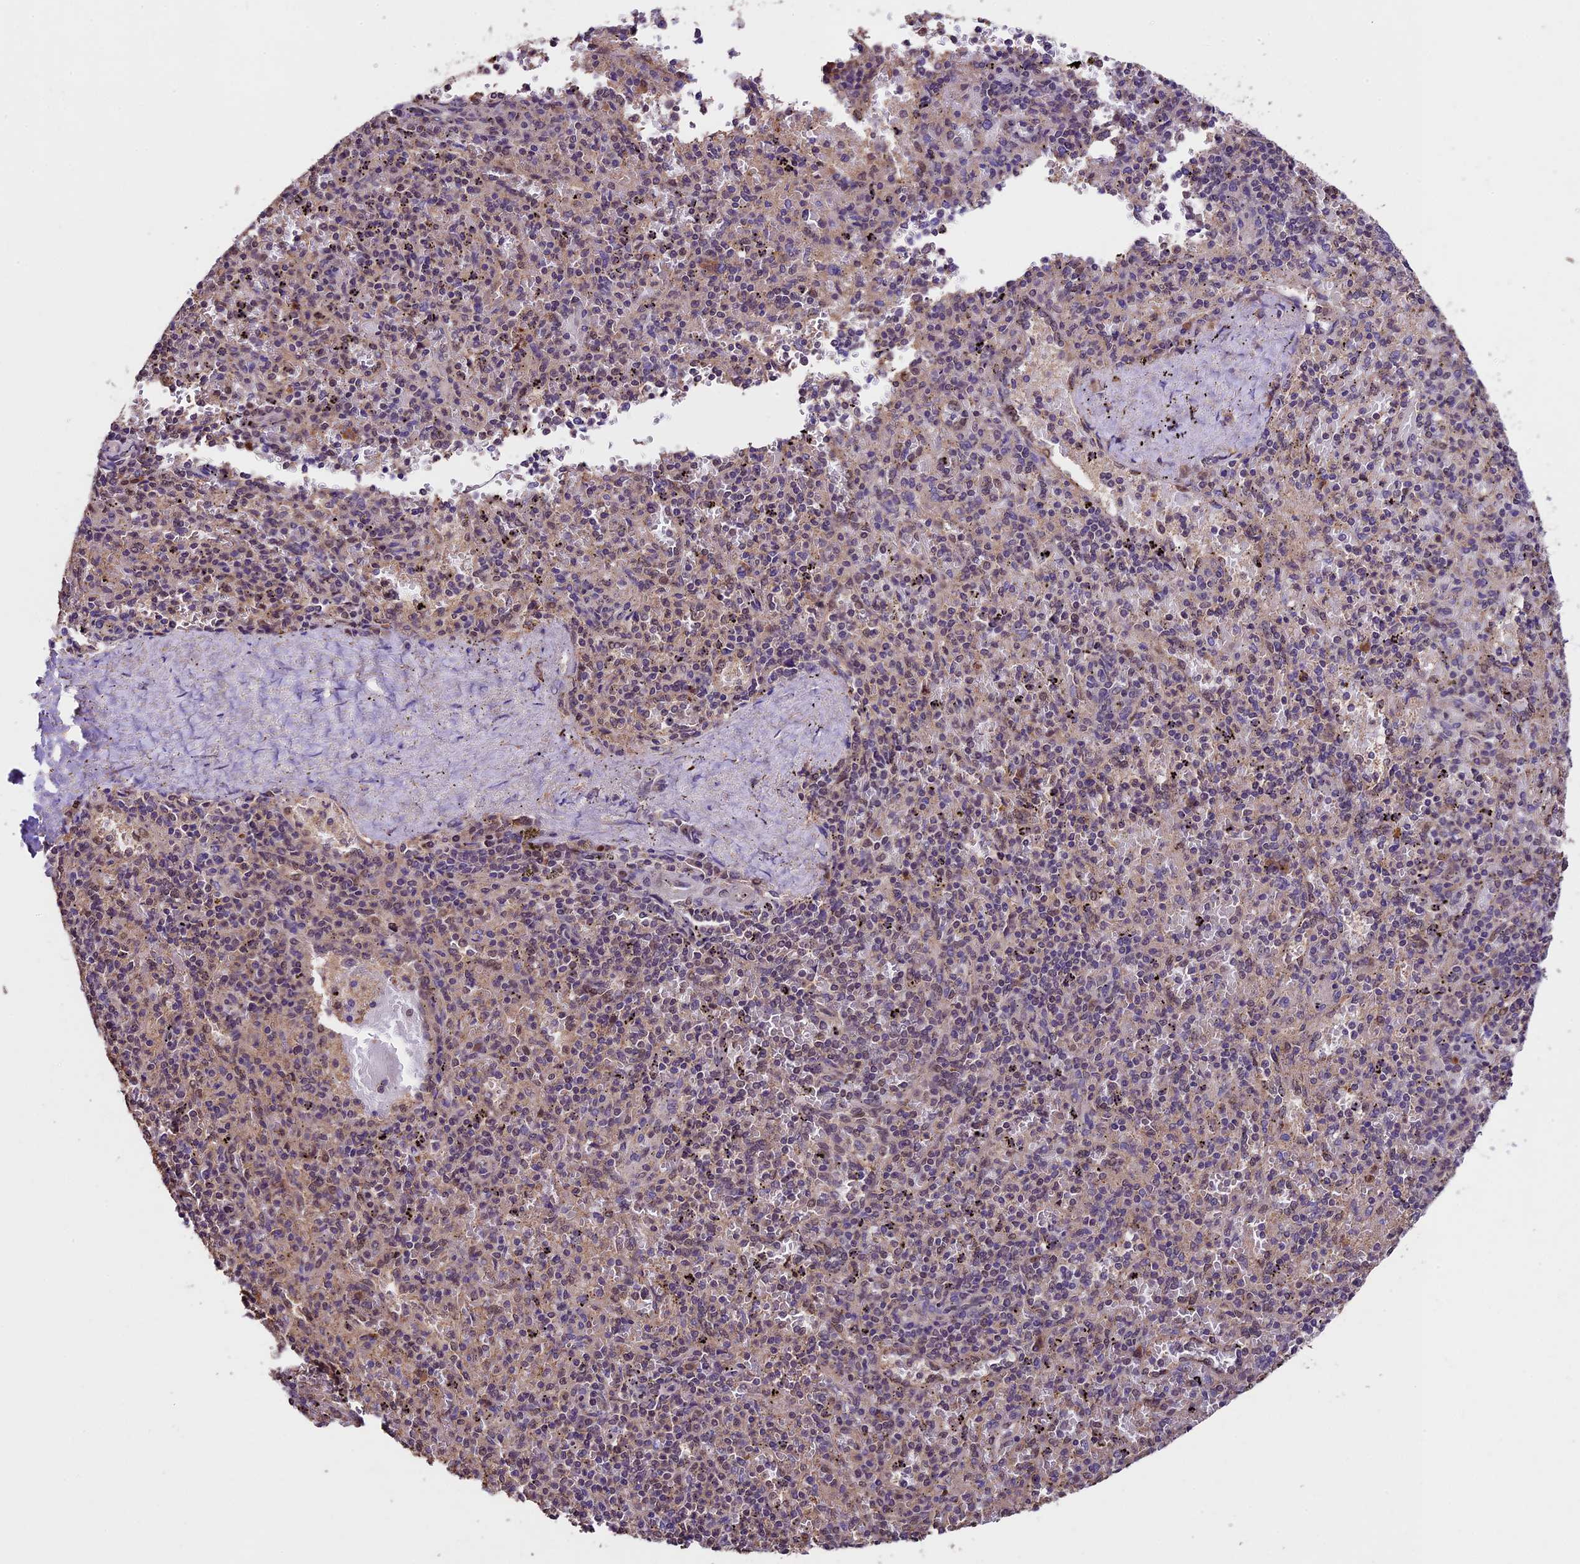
{"staining": {"intensity": "weak", "quantity": "<25%", "location": "cytoplasmic/membranous,nuclear"}, "tissue": "spleen", "cell_type": "Cells in red pulp", "image_type": "normal", "snomed": [{"axis": "morphology", "description": "Normal tissue, NOS"}, {"axis": "topography", "description": "Spleen"}], "caption": "A micrograph of spleen stained for a protein demonstrates no brown staining in cells in red pulp. Nuclei are stained in blue.", "gene": "SBNO2", "patient": {"sex": "male", "age": 82}}